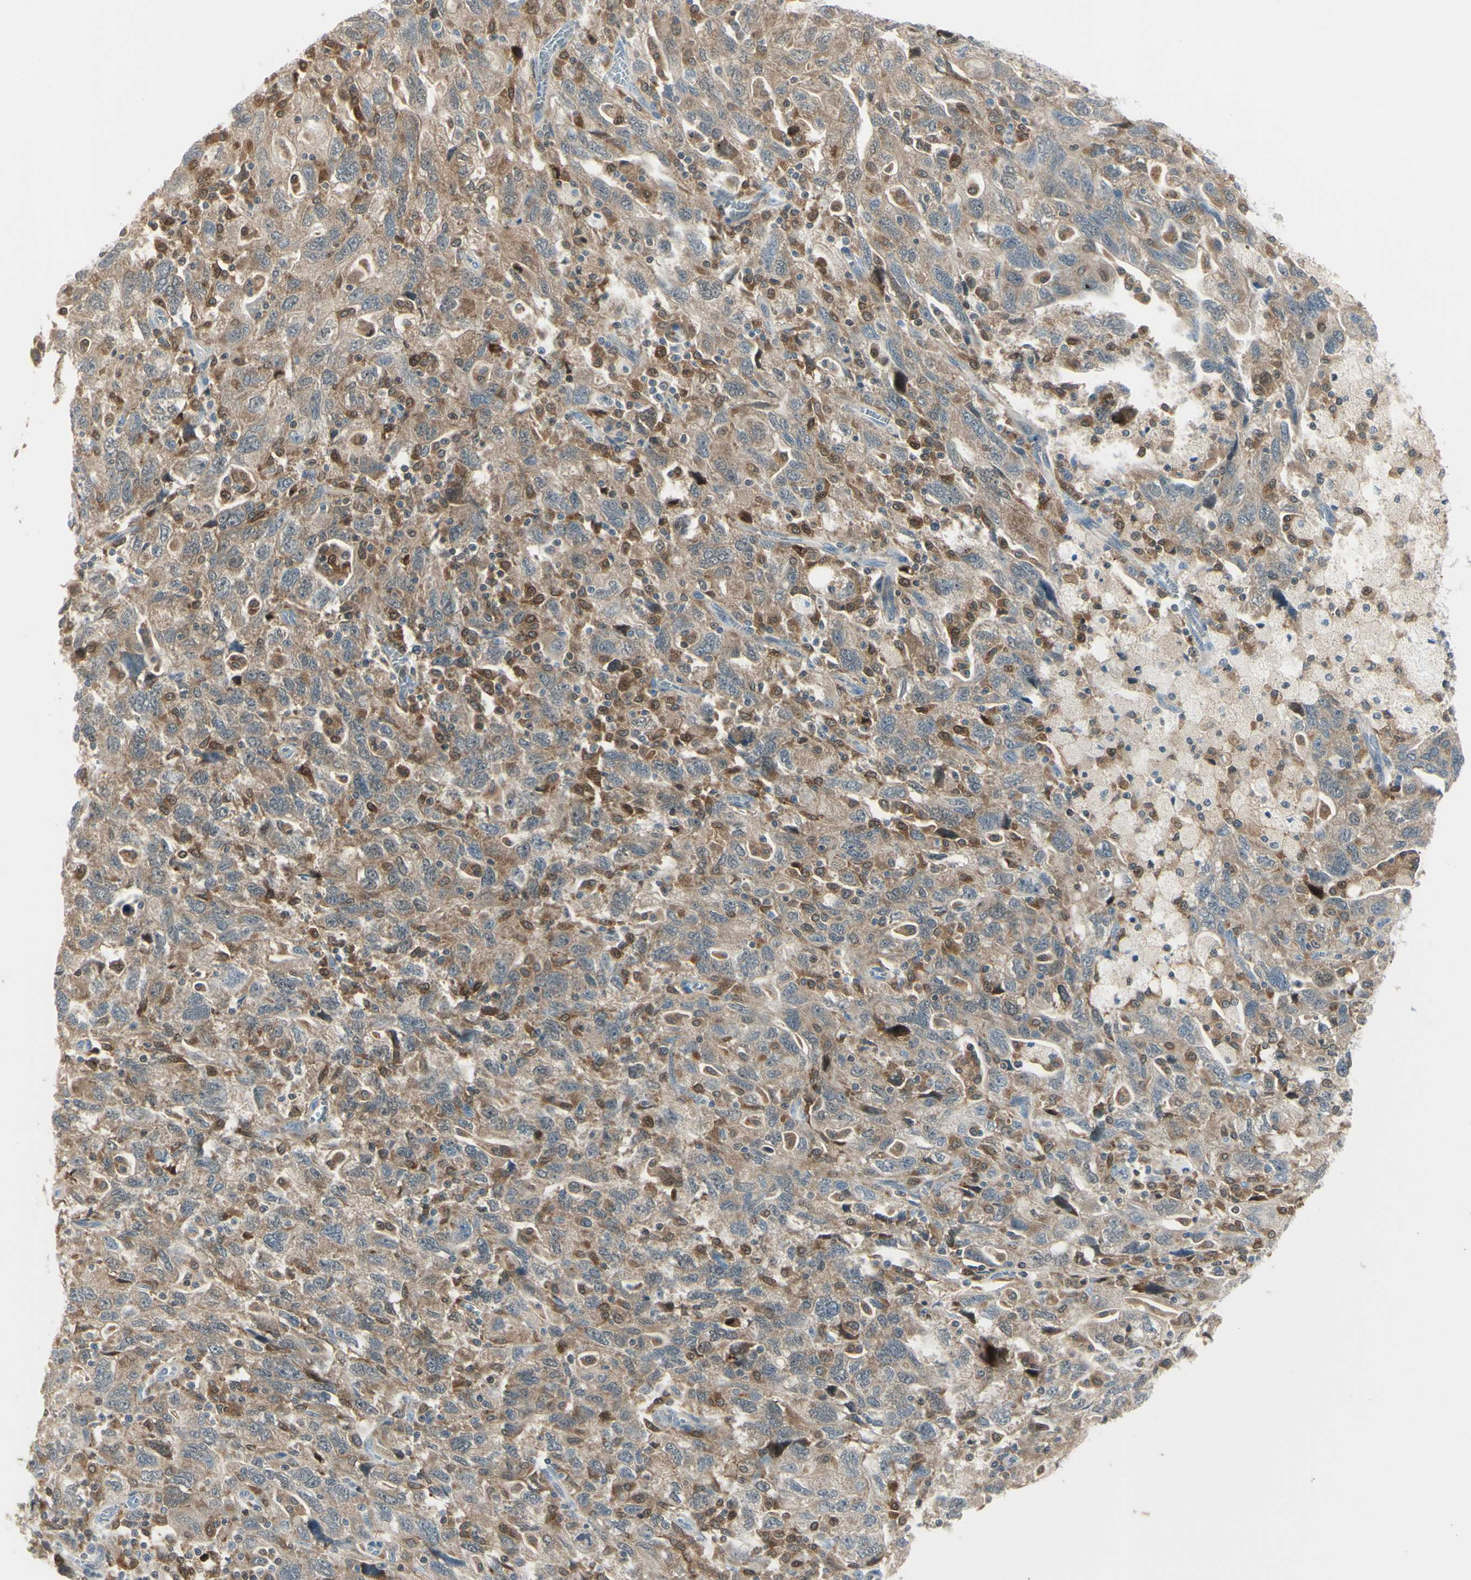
{"staining": {"intensity": "moderate", "quantity": ">75%", "location": "cytoplasmic/membranous"}, "tissue": "ovarian cancer", "cell_type": "Tumor cells", "image_type": "cancer", "snomed": [{"axis": "morphology", "description": "Carcinoma, NOS"}, {"axis": "morphology", "description": "Cystadenocarcinoma, serous, NOS"}, {"axis": "topography", "description": "Ovary"}], "caption": "Moderate cytoplasmic/membranous staining for a protein is seen in approximately >75% of tumor cells of ovarian cancer (carcinoma) using immunohistochemistry.", "gene": "CYRIB", "patient": {"sex": "female", "age": 69}}